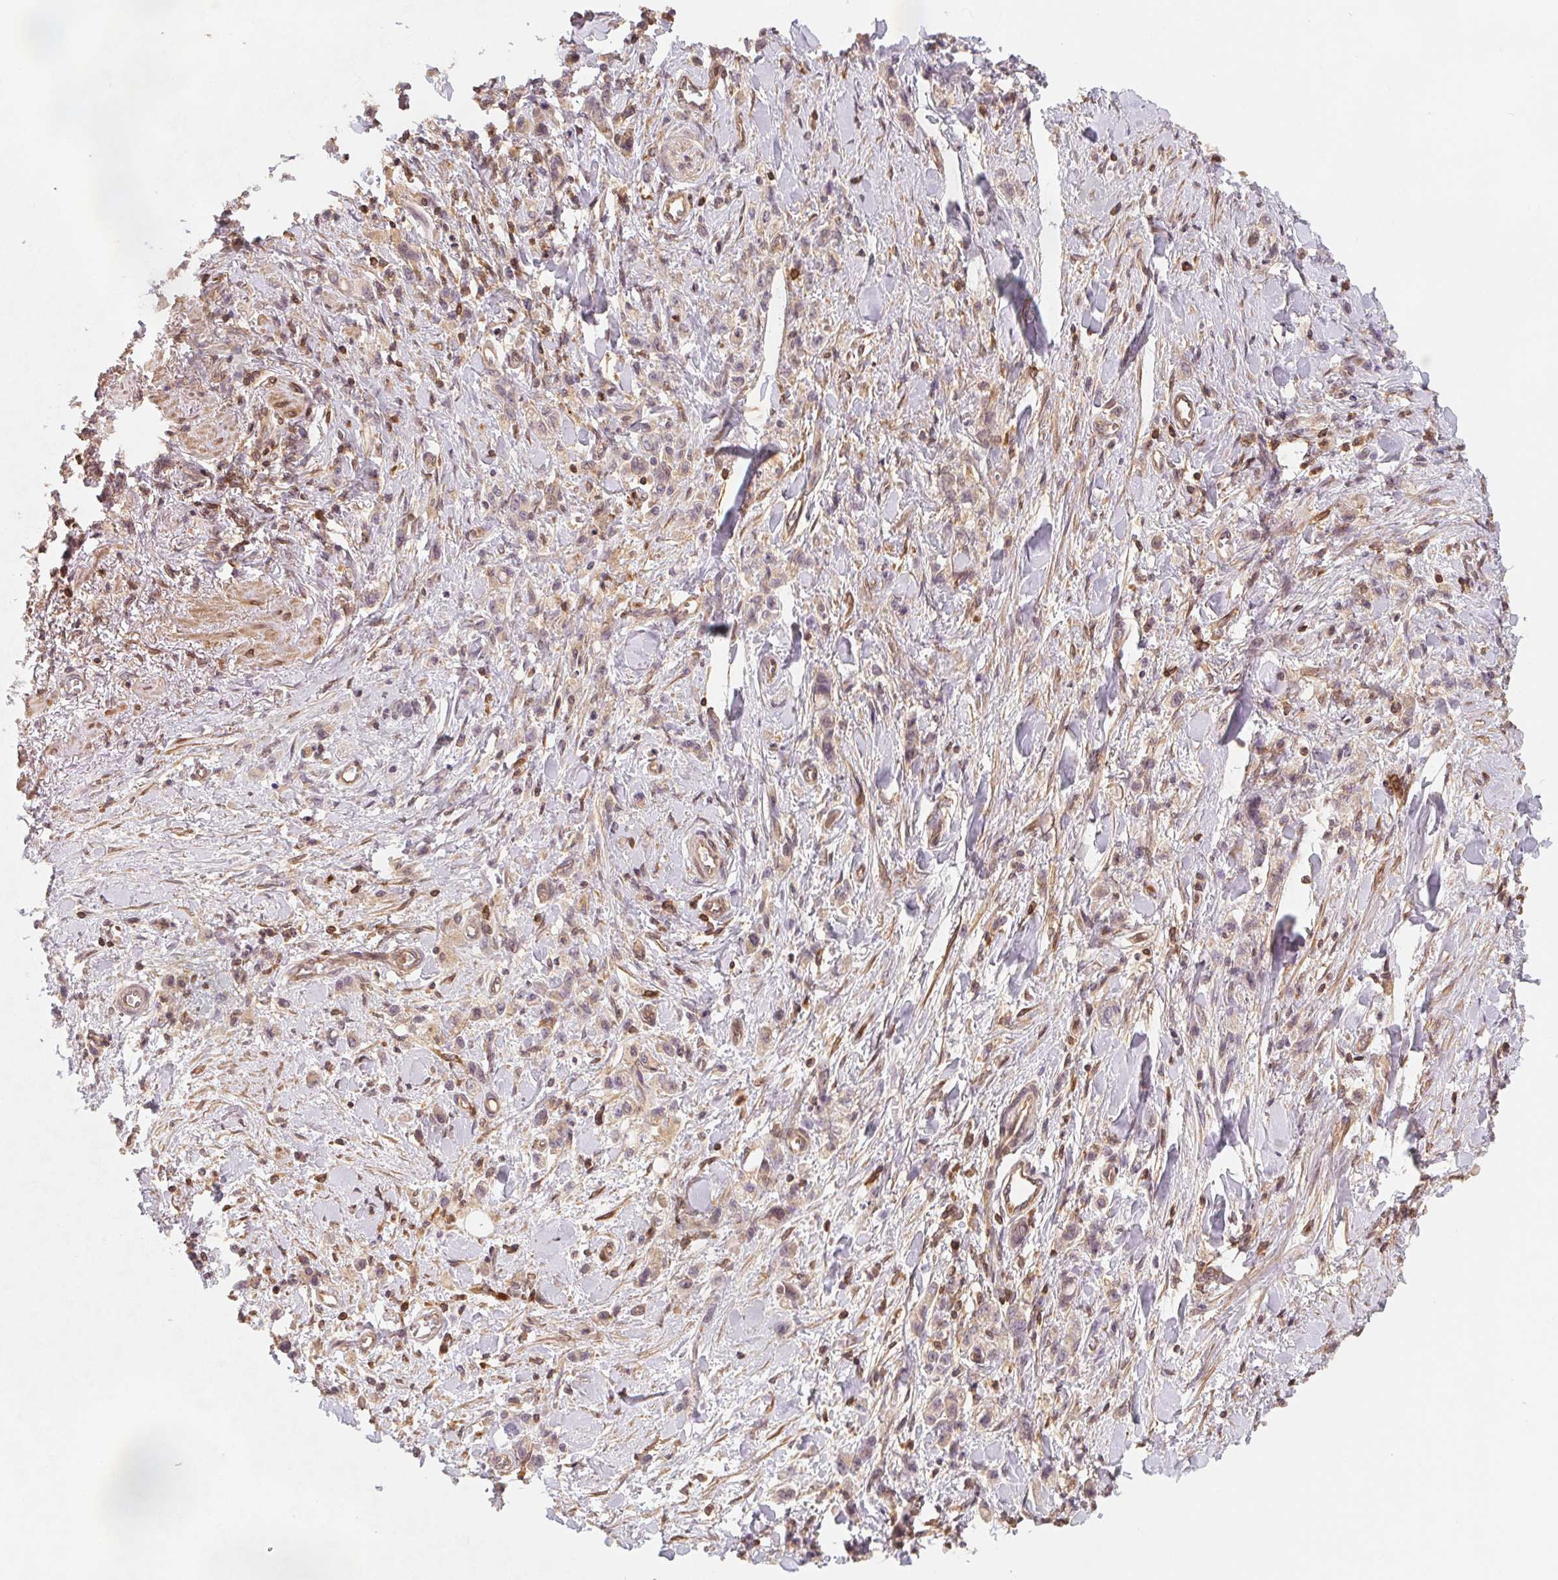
{"staining": {"intensity": "weak", "quantity": "25%-75%", "location": "cytoplasmic/membranous"}, "tissue": "stomach cancer", "cell_type": "Tumor cells", "image_type": "cancer", "snomed": [{"axis": "morphology", "description": "Adenocarcinoma, NOS"}, {"axis": "topography", "description": "Stomach"}], "caption": "Immunohistochemistry histopathology image of neoplastic tissue: human stomach adenocarcinoma stained using immunohistochemistry demonstrates low levels of weak protein expression localized specifically in the cytoplasmic/membranous of tumor cells, appearing as a cytoplasmic/membranous brown color.", "gene": "ANKRD13A", "patient": {"sex": "male", "age": 77}}